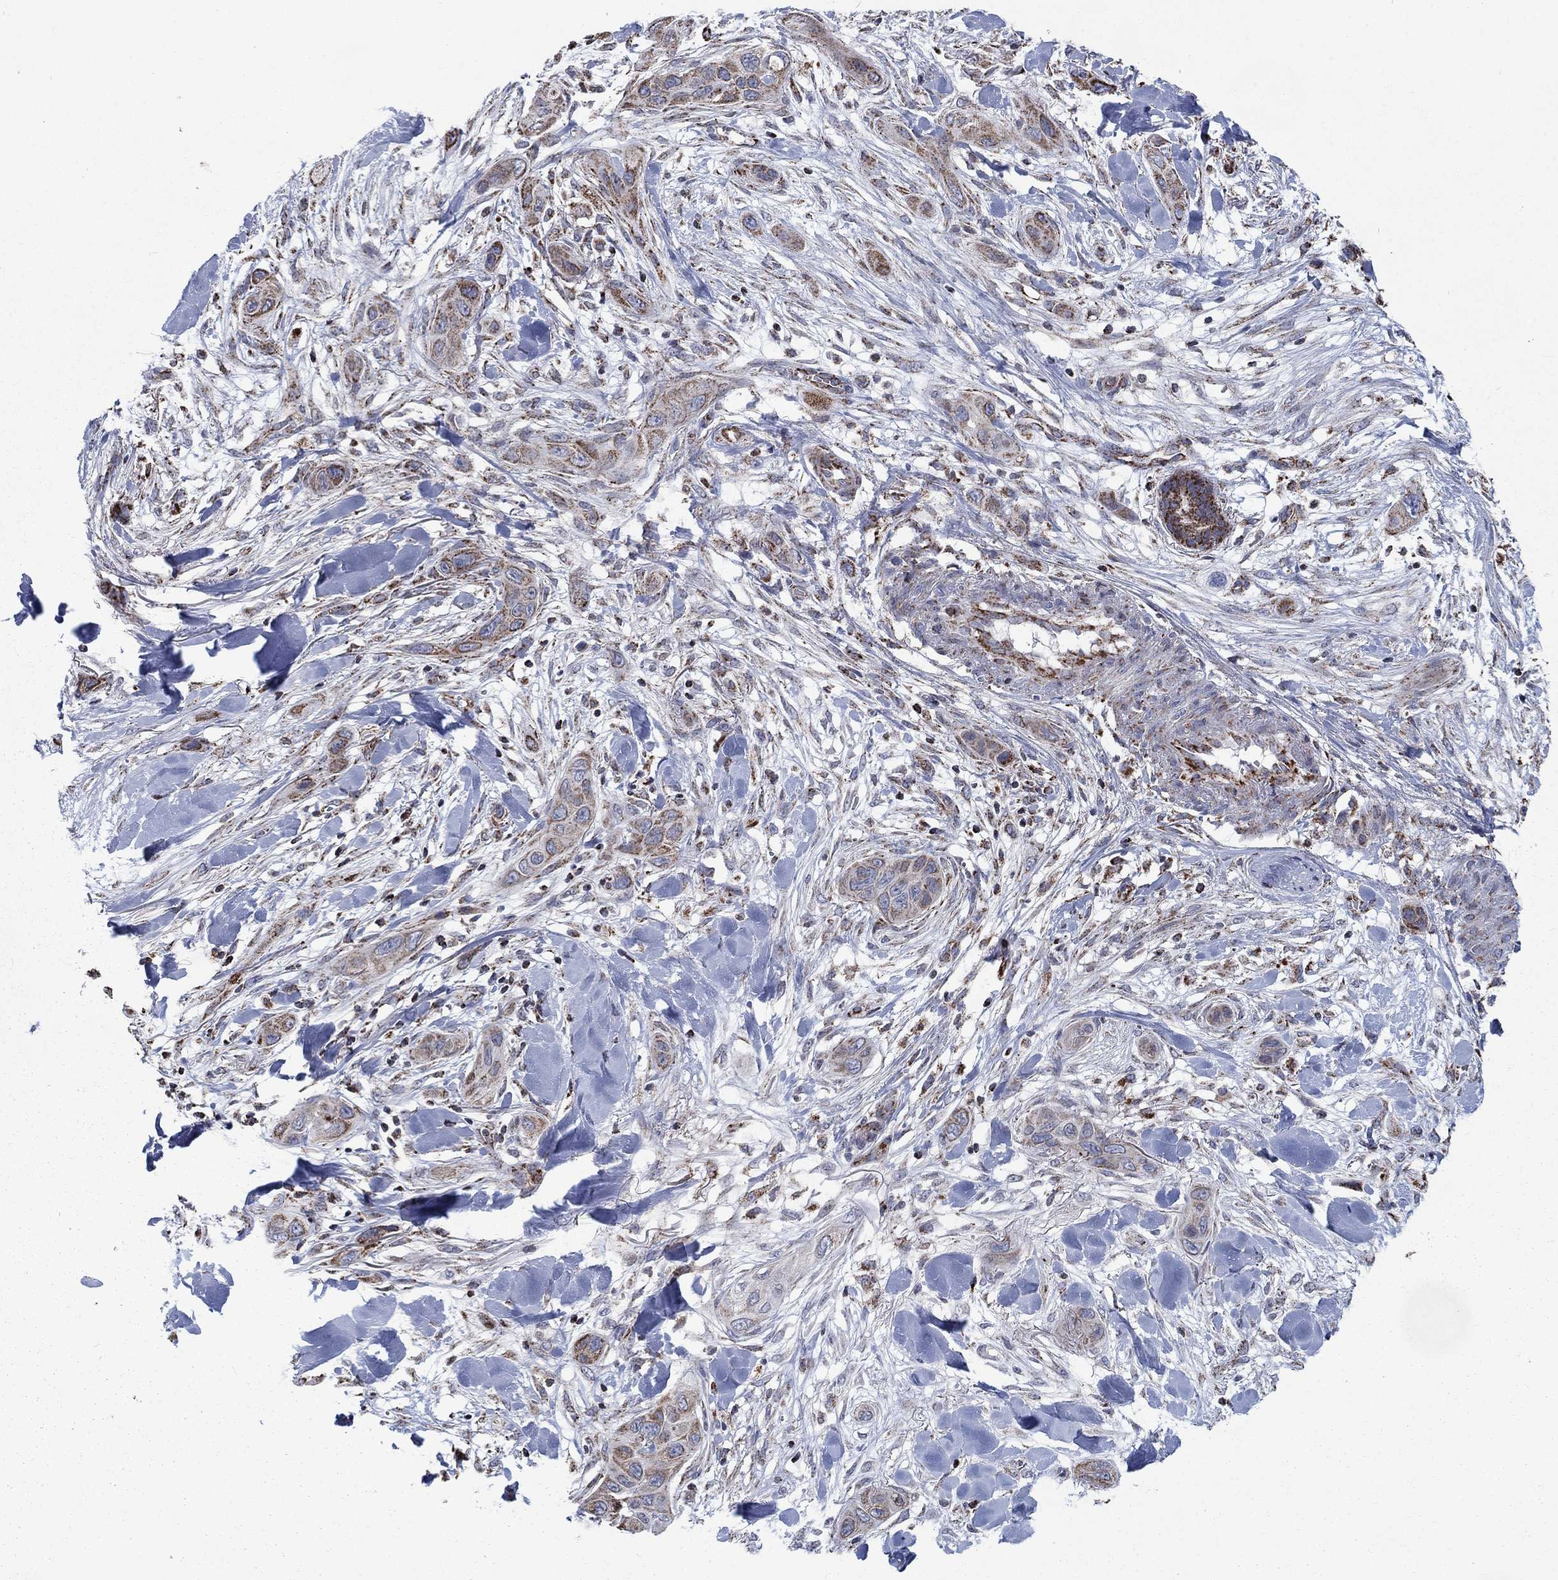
{"staining": {"intensity": "strong", "quantity": "<25%", "location": "cytoplasmic/membranous"}, "tissue": "skin cancer", "cell_type": "Tumor cells", "image_type": "cancer", "snomed": [{"axis": "morphology", "description": "Squamous cell carcinoma, NOS"}, {"axis": "topography", "description": "Skin"}], "caption": "Approximately <25% of tumor cells in human skin cancer (squamous cell carcinoma) reveal strong cytoplasmic/membranous protein positivity as visualized by brown immunohistochemical staining.", "gene": "MOAP1", "patient": {"sex": "male", "age": 78}}